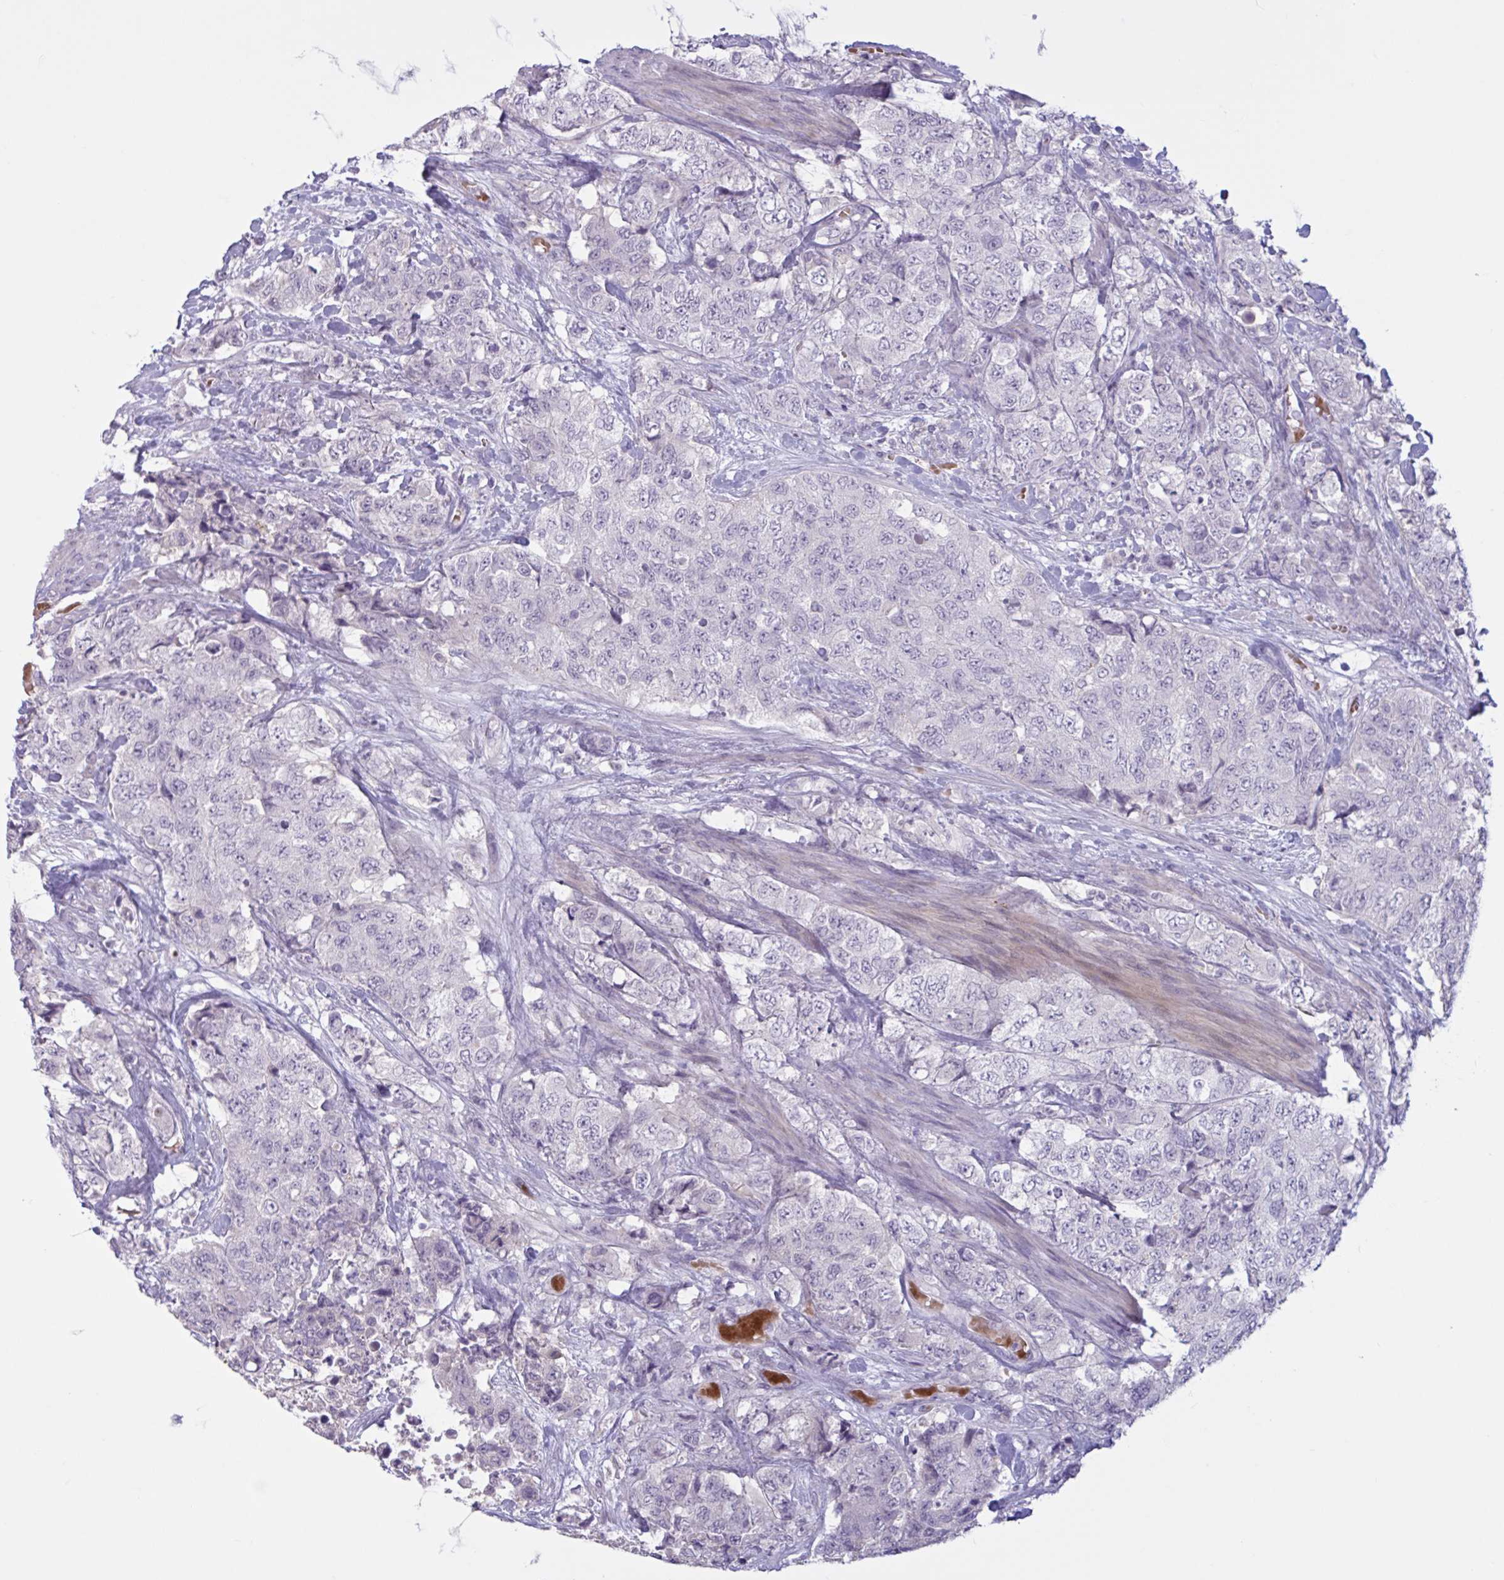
{"staining": {"intensity": "negative", "quantity": "none", "location": "none"}, "tissue": "urothelial cancer", "cell_type": "Tumor cells", "image_type": "cancer", "snomed": [{"axis": "morphology", "description": "Urothelial carcinoma, High grade"}, {"axis": "topography", "description": "Urinary bladder"}], "caption": "An IHC histopathology image of urothelial carcinoma (high-grade) is shown. There is no staining in tumor cells of urothelial carcinoma (high-grade).", "gene": "RFPL4B", "patient": {"sex": "female", "age": 78}}